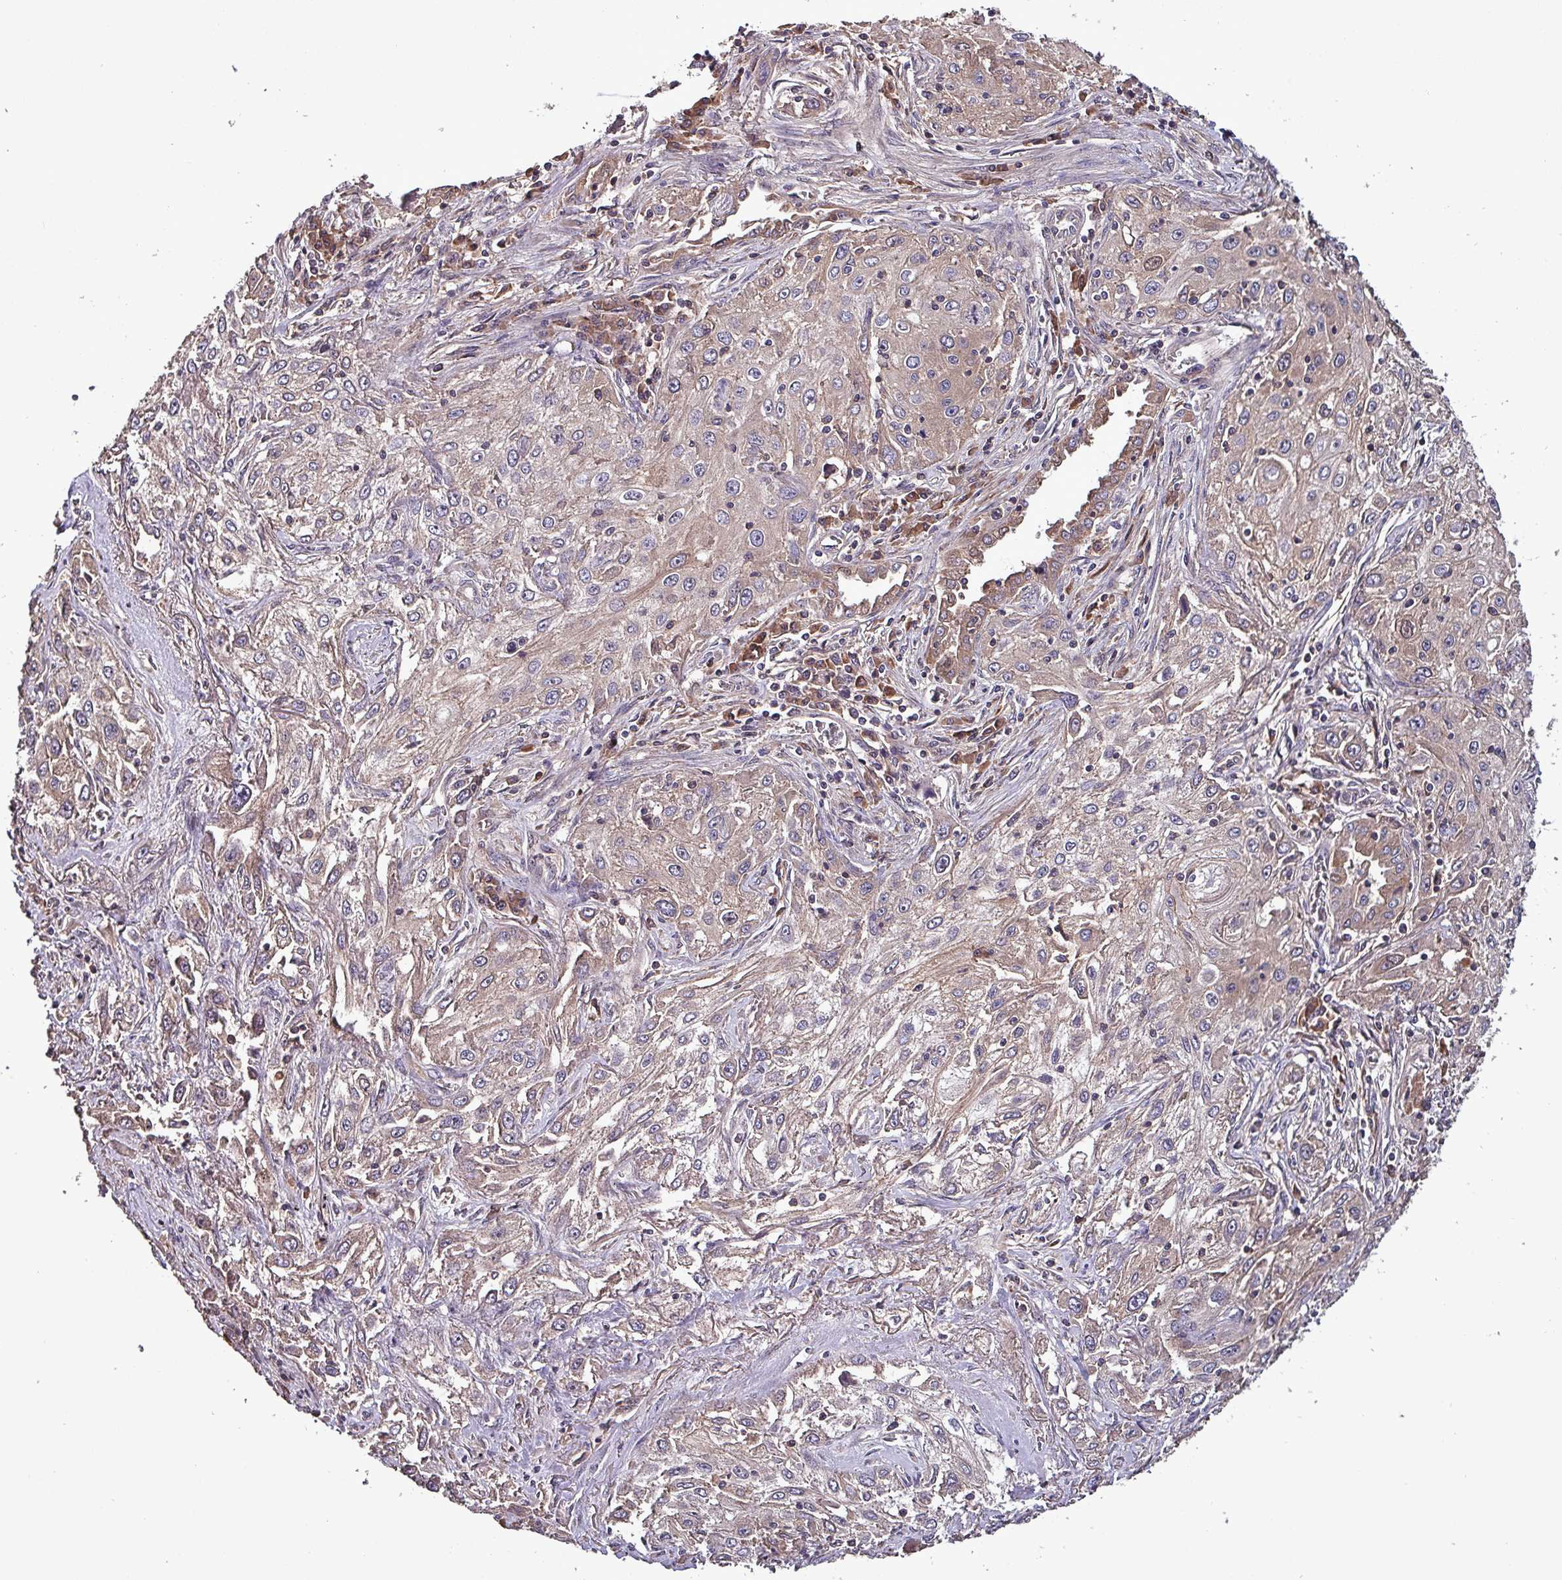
{"staining": {"intensity": "weak", "quantity": ">75%", "location": "cytoplasmic/membranous"}, "tissue": "lung cancer", "cell_type": "Tumor cells", "image_type": "cancer", "snomed": [{"axis": "morphology", "description": "Squamous cell carcinoma, NOS"}, {"axis": "topography", "description": "Lung"}], "caption": "A brown stain highlights weak cytoplasmic/membranous positivity of a protein in human lung squamous cell carcinoma tumor cells. (DAB (3,3'-diaminobenzidine) IHC, brown staining for protein, blue staining for nuclei).", "gene": "PAFAH1B2", "patient": {"sex": "female", "age": 69}}